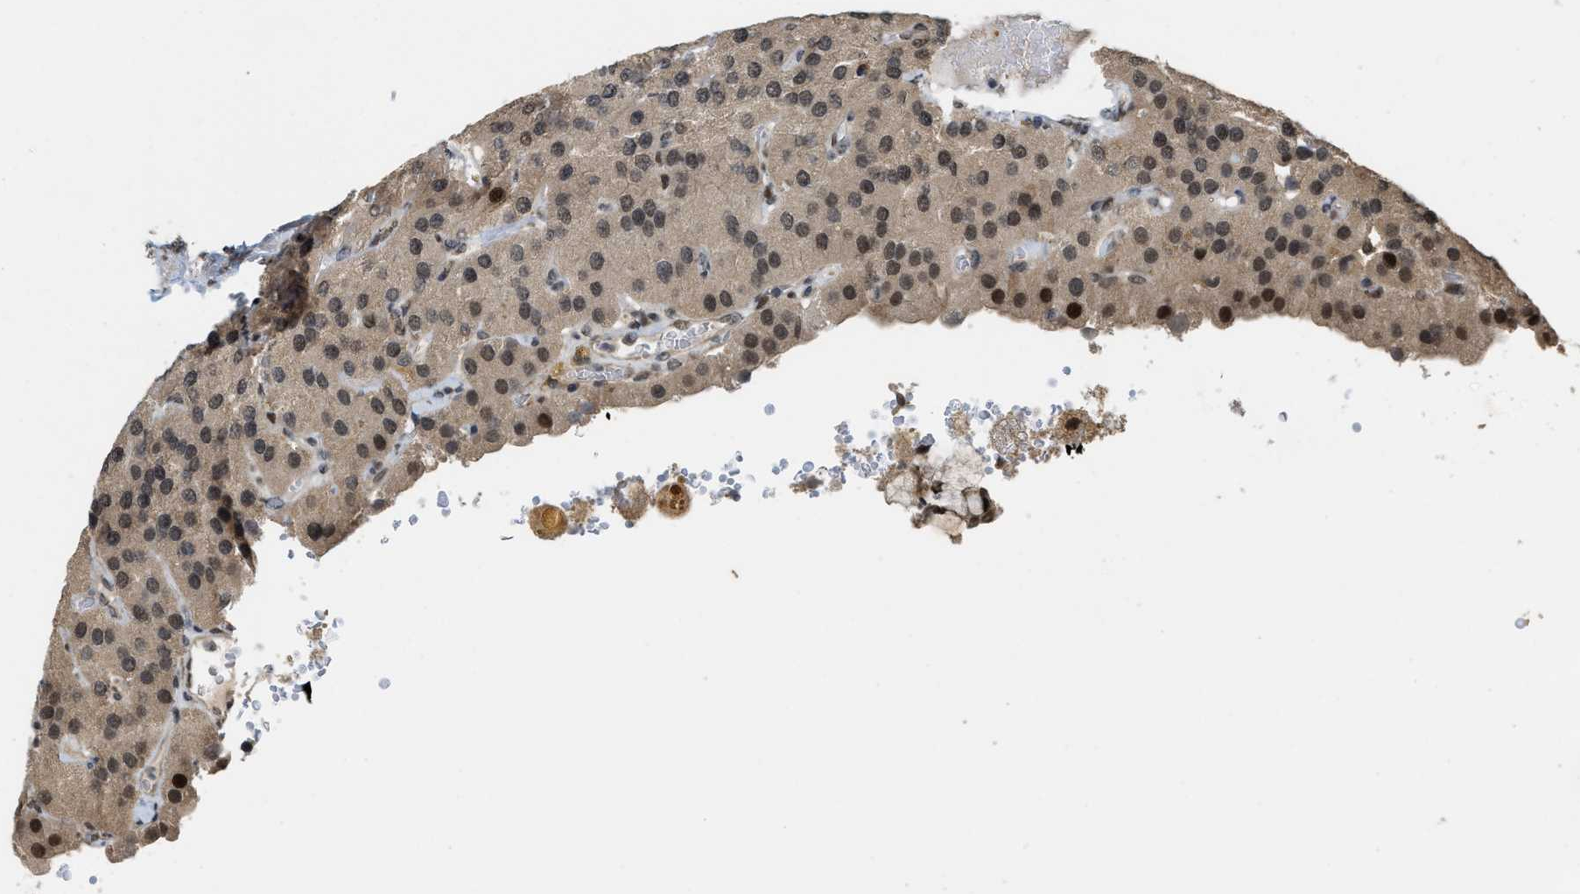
{"staining": {"intensity": "strong", "quantity": ">75%", "location": "nuclear"}, "tissue": "parathyroid gland", "cell_type": "Glandular cells", "image_type": "normal", "snomed": [{"axis": "morphology", "description": "Normal tissue, NOS"}, {"axis": "morphology", "description": "Adenoma, NOS"}, {"axis": "topography", "description": "Parathyroid gland"}], "caption": "Parathyroid gland stained with a brown dye demonstrates strong nuclear positive staining in about >75% of glandular cells.", "gene": "SERTAD2", "patient": {"sex": "female", "age": 86}}